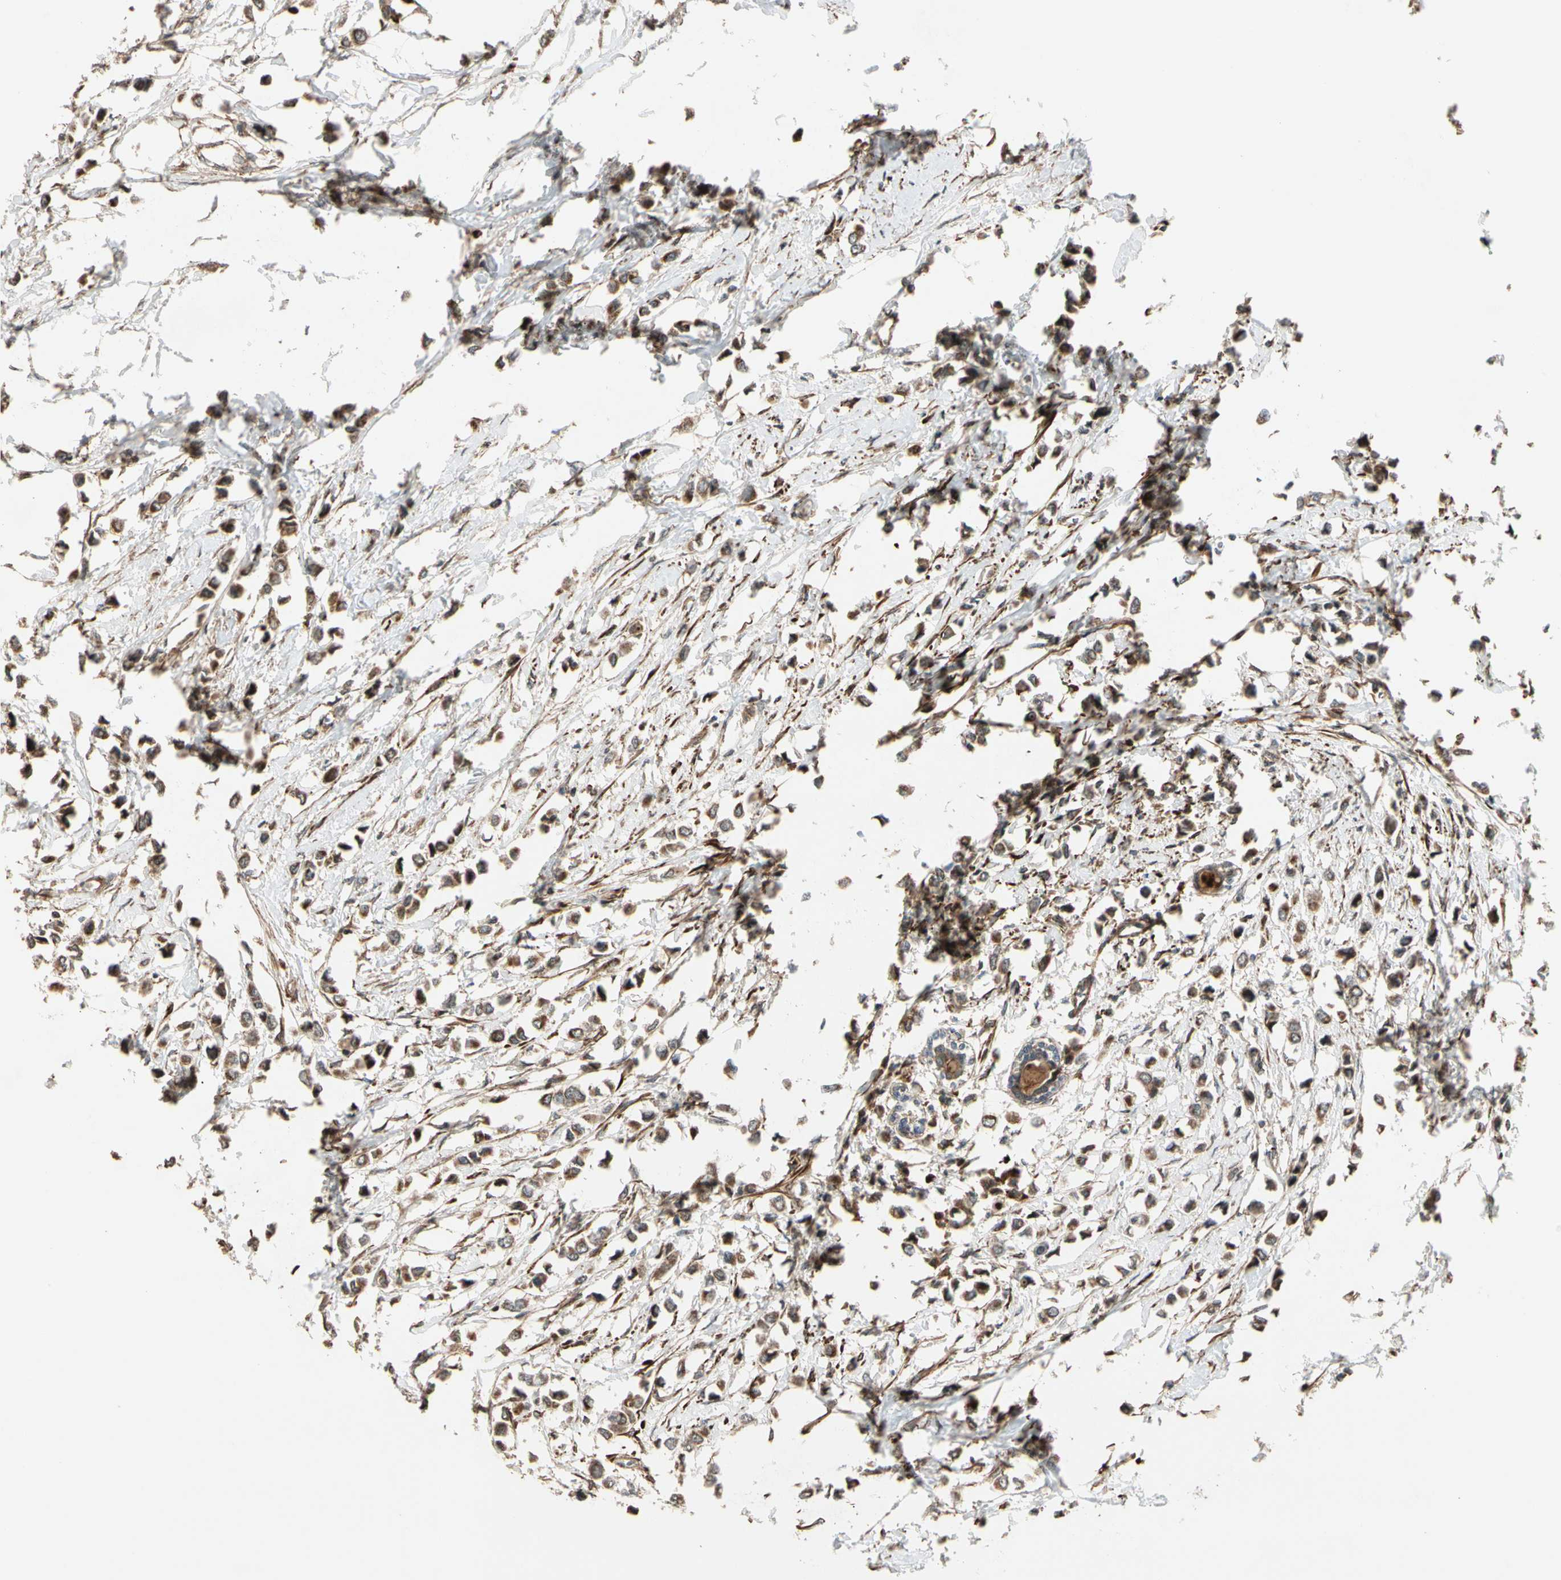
{"staining": {"intensity": "moderate", "quantity": ">75%", "location": "cytoplasmic/membranous"}, "tissue": "breast cancer", "cell_type": "Tumor cells", "image_type": "cancer", "snomed": [{"axis": "morphology", "description": "Lobular carcinoma"}, {"axis": "topography", "description": "Breast"}], "caption": "Tumor cells display medium levels of moderate cytoplasmic/membranous positivity in about >75% of cells in human breast cancer (lobular carcinoma).", "gene": "GCK", "patient": {"sex": "female", "age": 51}}